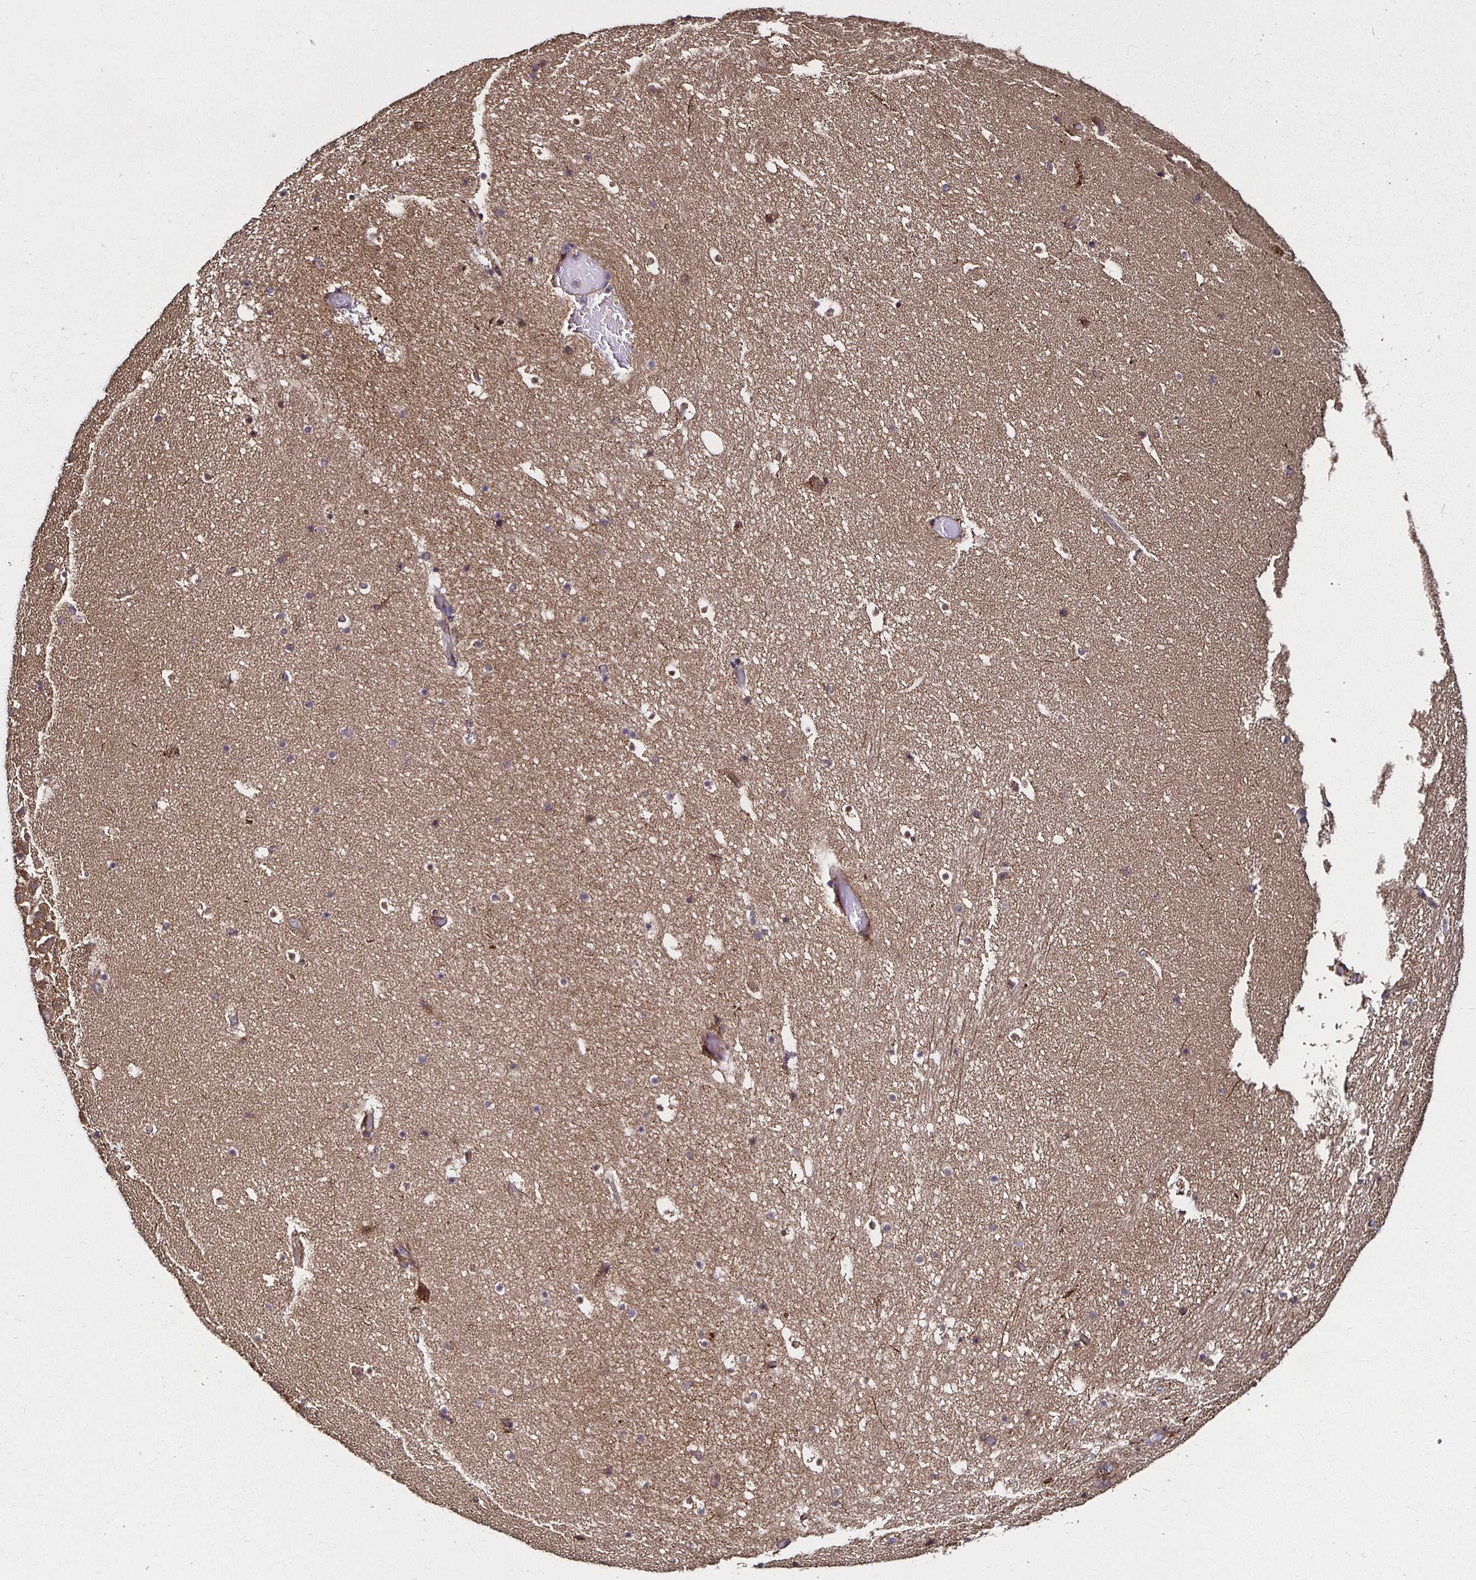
{"staining": {"intensity": "weak", "quantity": "25%-75%", "location": "cytoplasmic/membranous"}, "tissue": "hippocampus", "cell_type": "Glial cells", "image_type": "normal", "snomed": [{"axis": "morphology", "description": "Normal tissue, NOS"}, {"axis": "topography", "description": "Hippocampus"}], "caption": "Immunohistochemistry (DAB) staining of normal hippocampus displays weak cytoplasmic/membranous protein staining in about 25%-75% of glial cells.", "gene": "MLST8", "patient": {"sex": "male", "age": 26}}